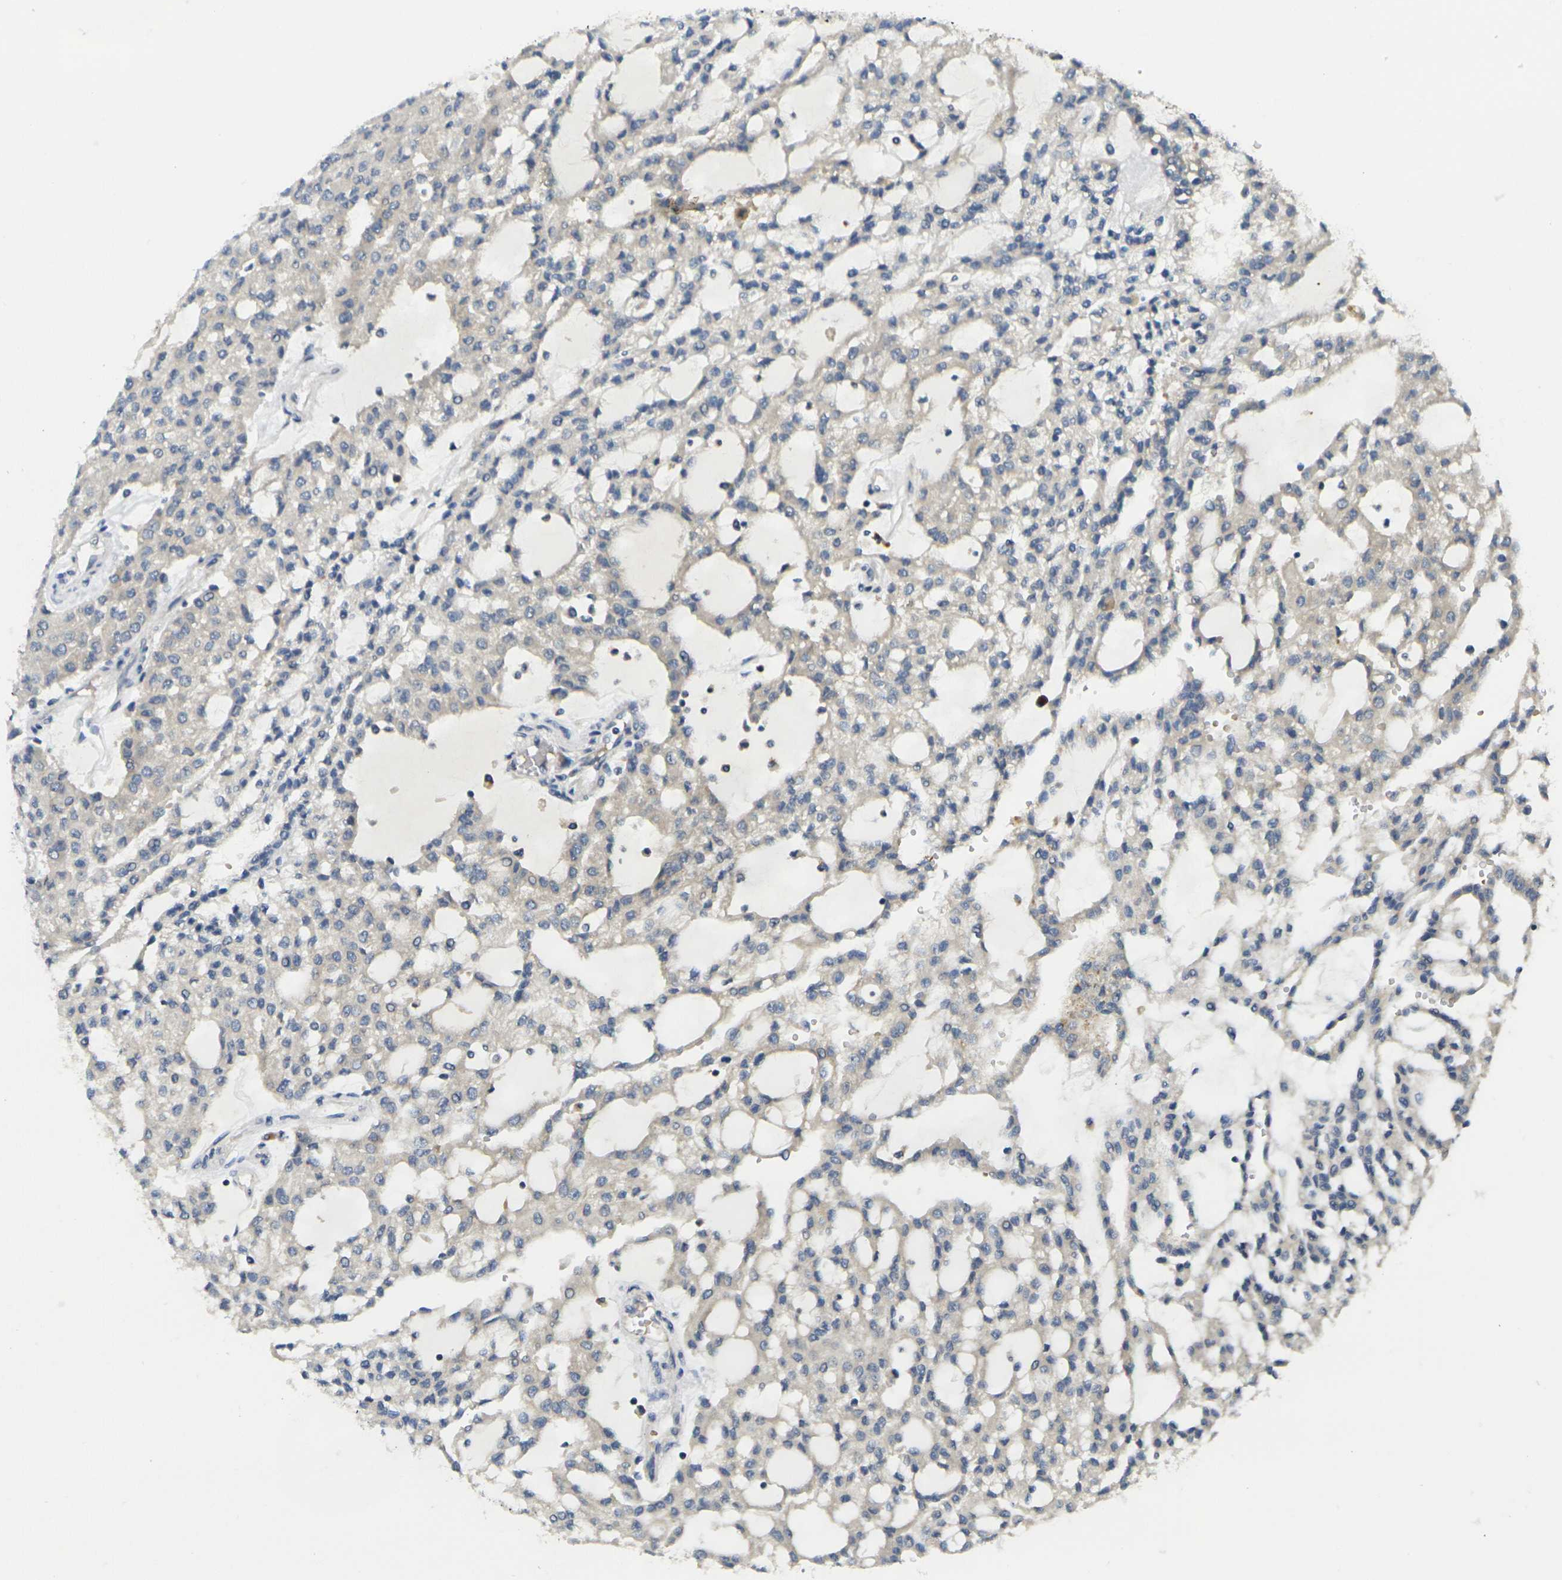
{"staining": {"intensity": "negative", "quantity": "none", "location": "none"}, "tissue": "renal cancer", "cell_type": "Tumor cells", "image_type": "cancer", "snomed": [{"axis": "morphology", "description": "Adenocarcinoma, NOS"}, {"axis": "topography", "description": "Kidney"}], "caption": "Immunohistochemical staining of adenocarcinoma (renal) reveals no significant positivity in tumor cells.", "gene": "MINAR2", "patient": {"sex": "male", "age": 63}}